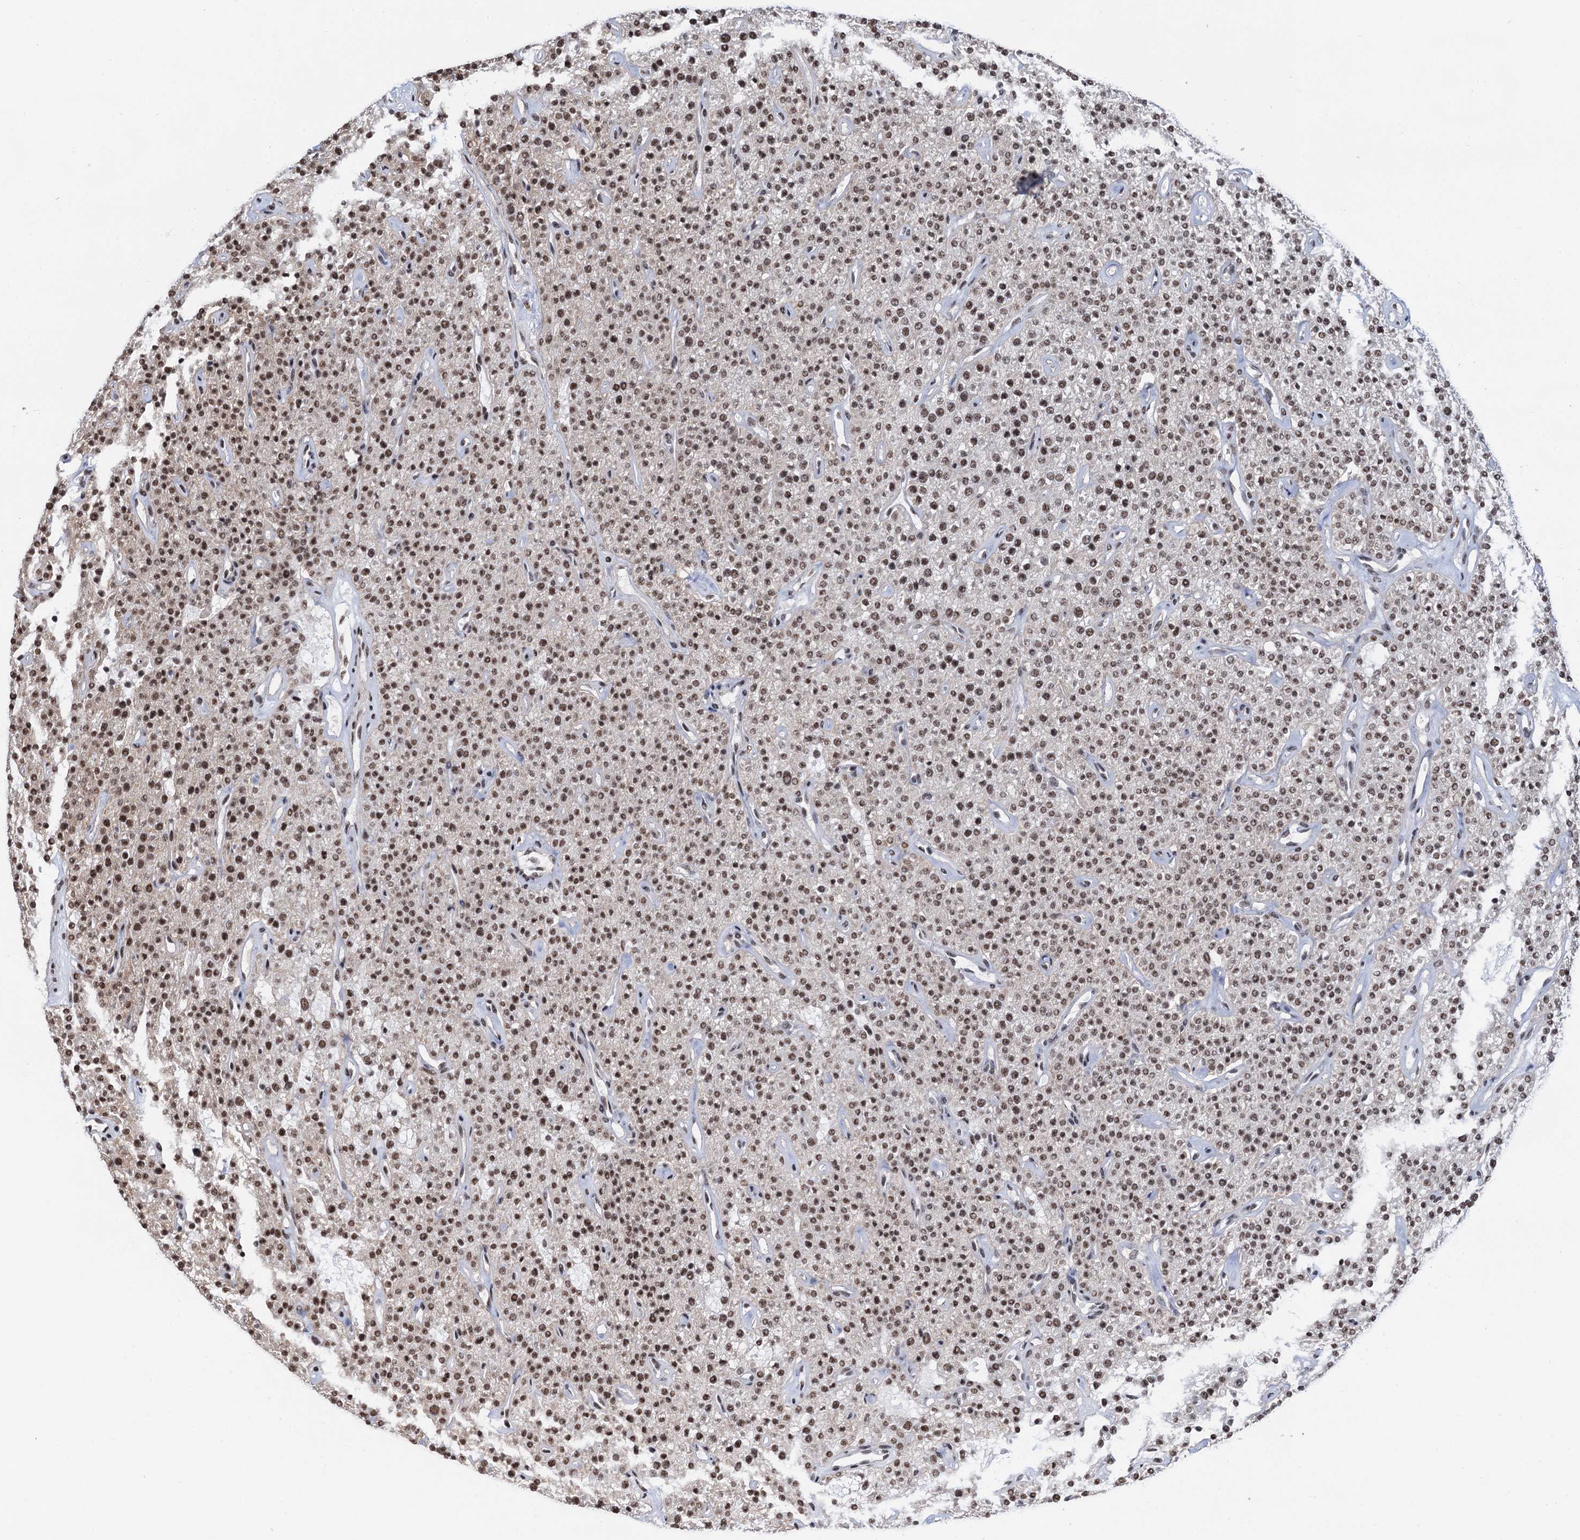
{"staining": {"intensity": "moderate", "quantity": ">75%", "location": "nuclear"}, "tissue": "parathyroid gland", "cell_type": "Glandular cells", "image_type": "normal", "snomed": [{"axis": "morphology", "description": "Normal tissue, NOS"}, {"axis": "topography", "description": "Parathyroid gland"}], "caption": "Immunohistochemistry photomicrograph of benign parathyroid gland: human parathyroid gland stained using IHC reveals medium levels of moderate protein expression localized specifically in the nuclear of glandular cells, appearing as a nuclear brown color.", "gene": "ZNF609", "patient": {"sex": "male", "age": 46}}